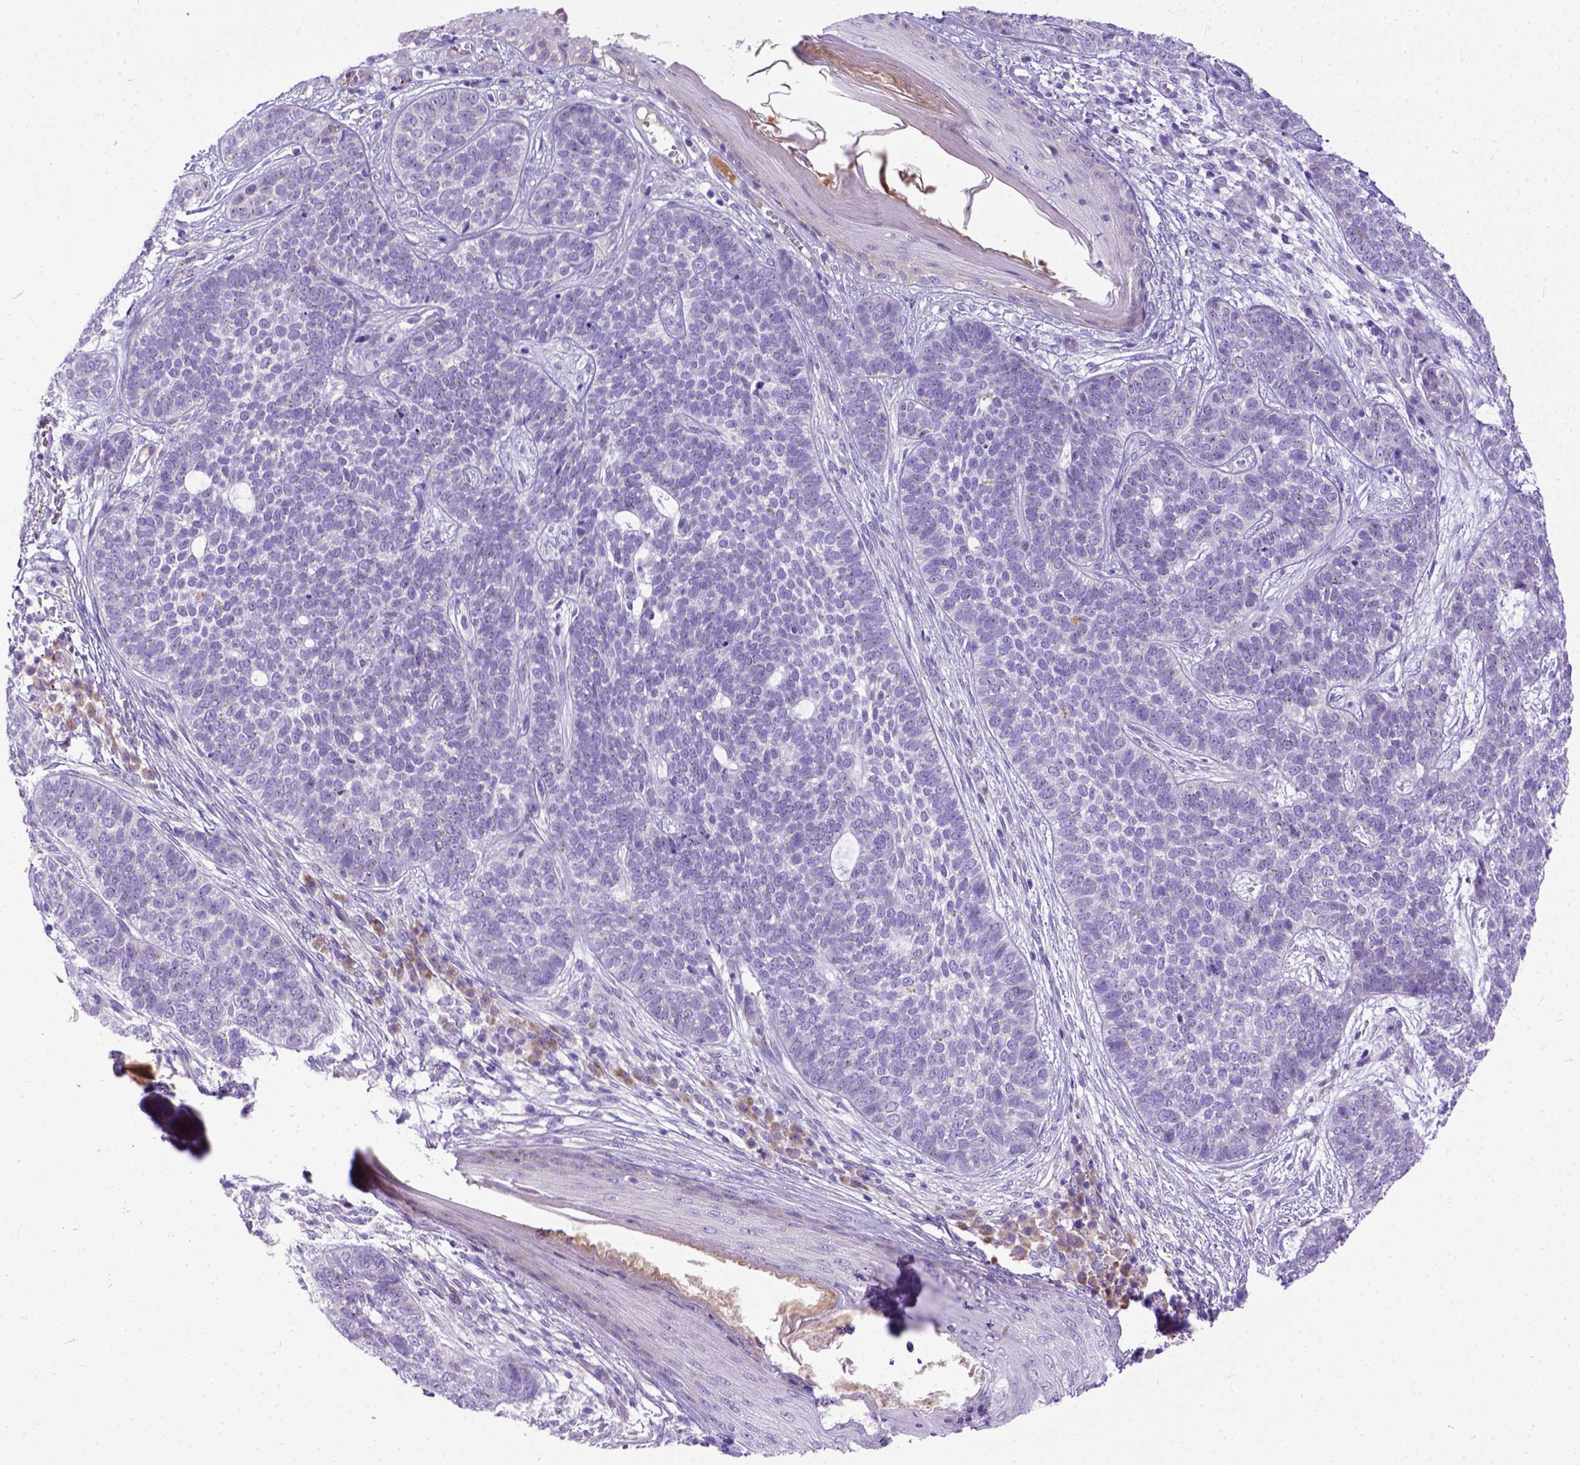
{"staining": {"intensity": "negative", "quantity": "none", "location": "none"}, "tissue": "skin cancer", "cell_type": "Tumor cells", "image_type": "cancer", "snomed": [{"axis": "morphology", "description": "Basal cell carcinoma"}, {"axis": "topography", "description": "Skin"}], "caption": "DAB (3,3'-diaminobenzidine) immunohistochemical staining of human skin cancer demonstrates no significant positivity in tumor cells.", "gene": "CFAP300", "patient": {"sex": "female", "age": 69}}